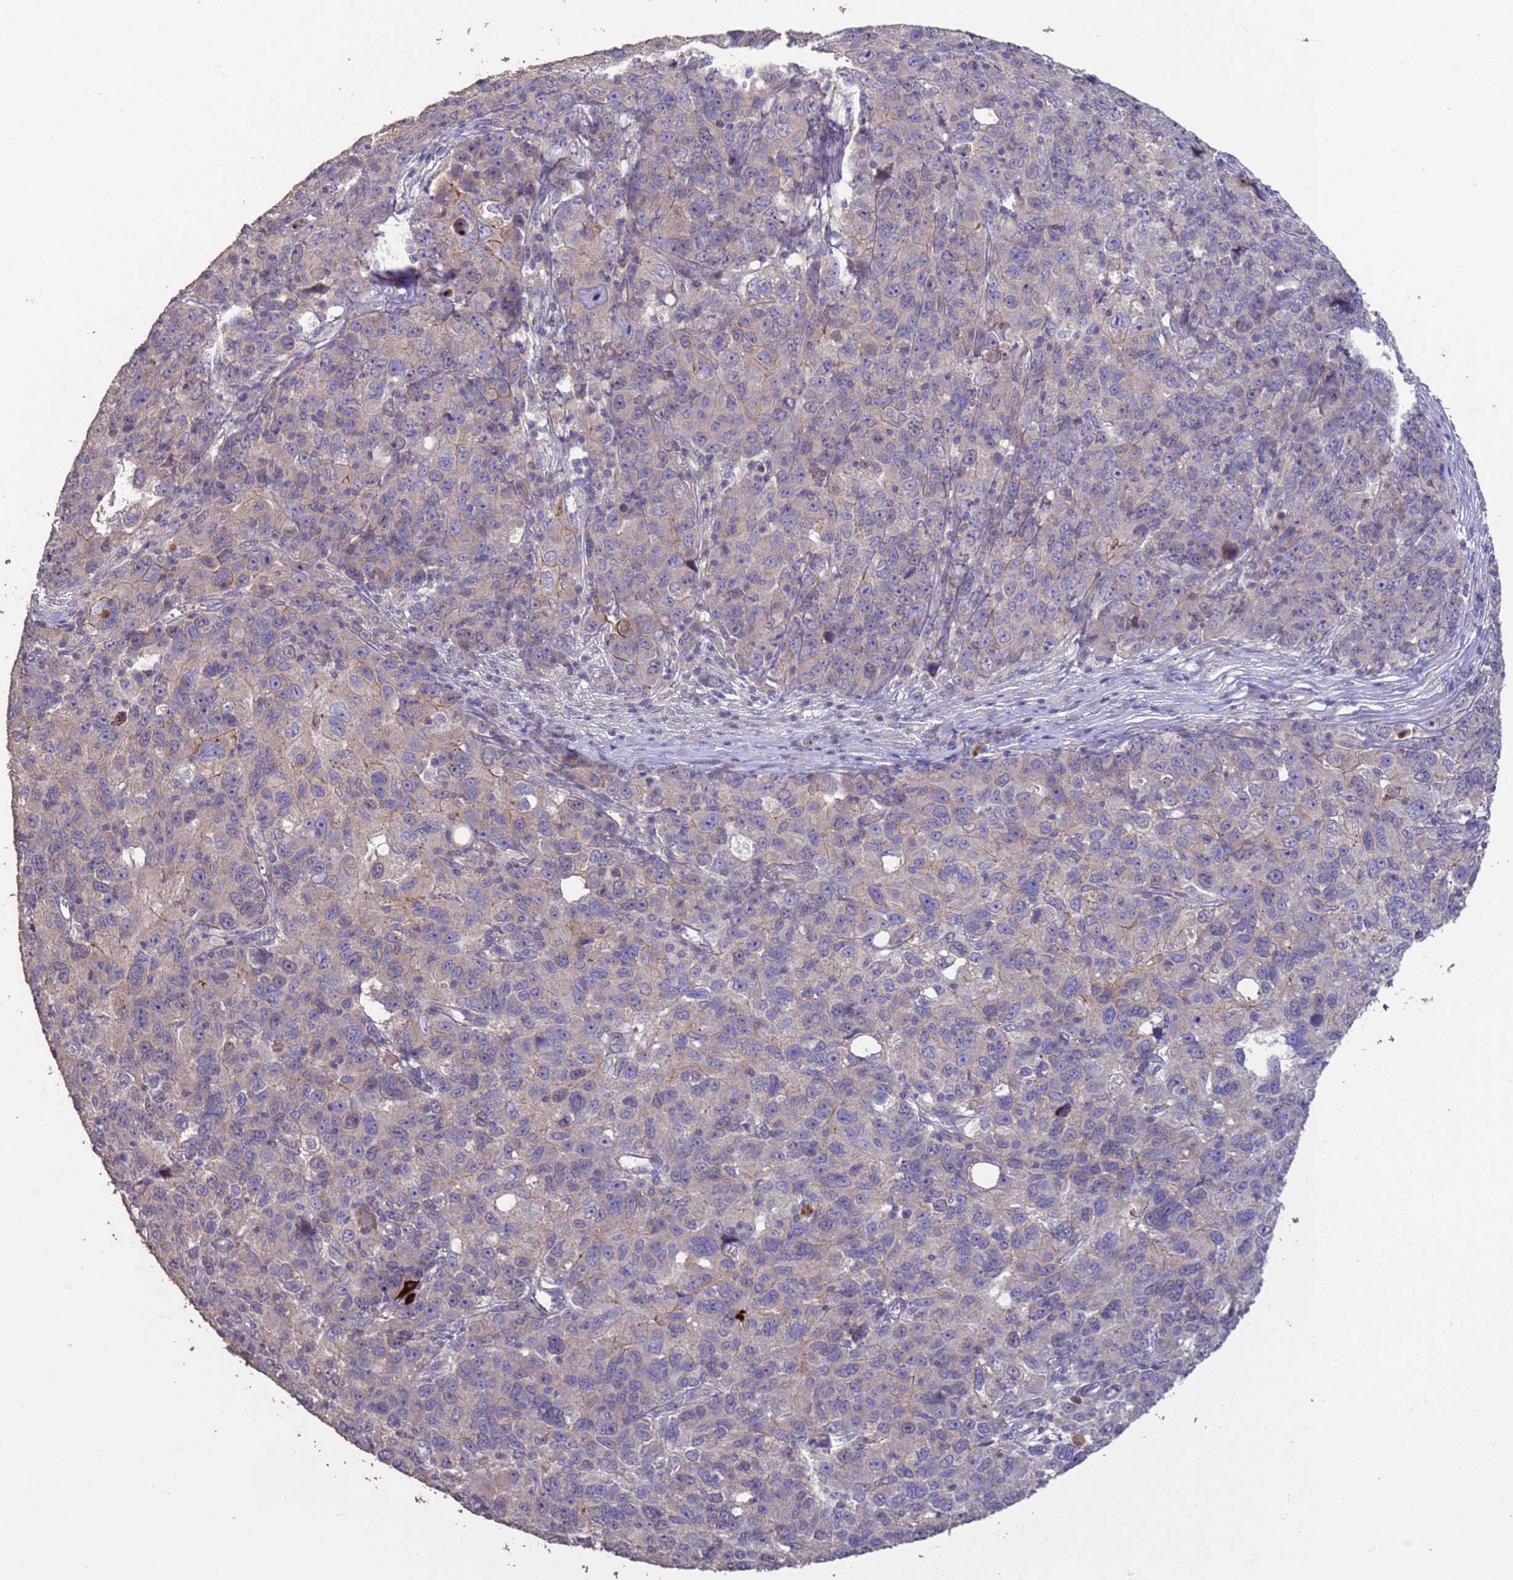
{"staining": {"intensity": "weak", "quantity": "<25%", "location": "cytoplasmic/membranous"}, "tissue": "ovarian cancer", "cell_type": "Tumor cells", "image_type": "cancer", "snomed": [{"axis": "morphology", "description": "Carcinoma, endometroid"}, {"axis": "topography", "description": "Ovary"}], "caption": "A high-resolution photomicrograph shows immunohistochemistry (IHC) staining of ovarian endometroid carcinoma, which reveals no significant expression in tumor cells.", "gene": "SLC9B2", "patient": {"sex": "female", "age": 42}}